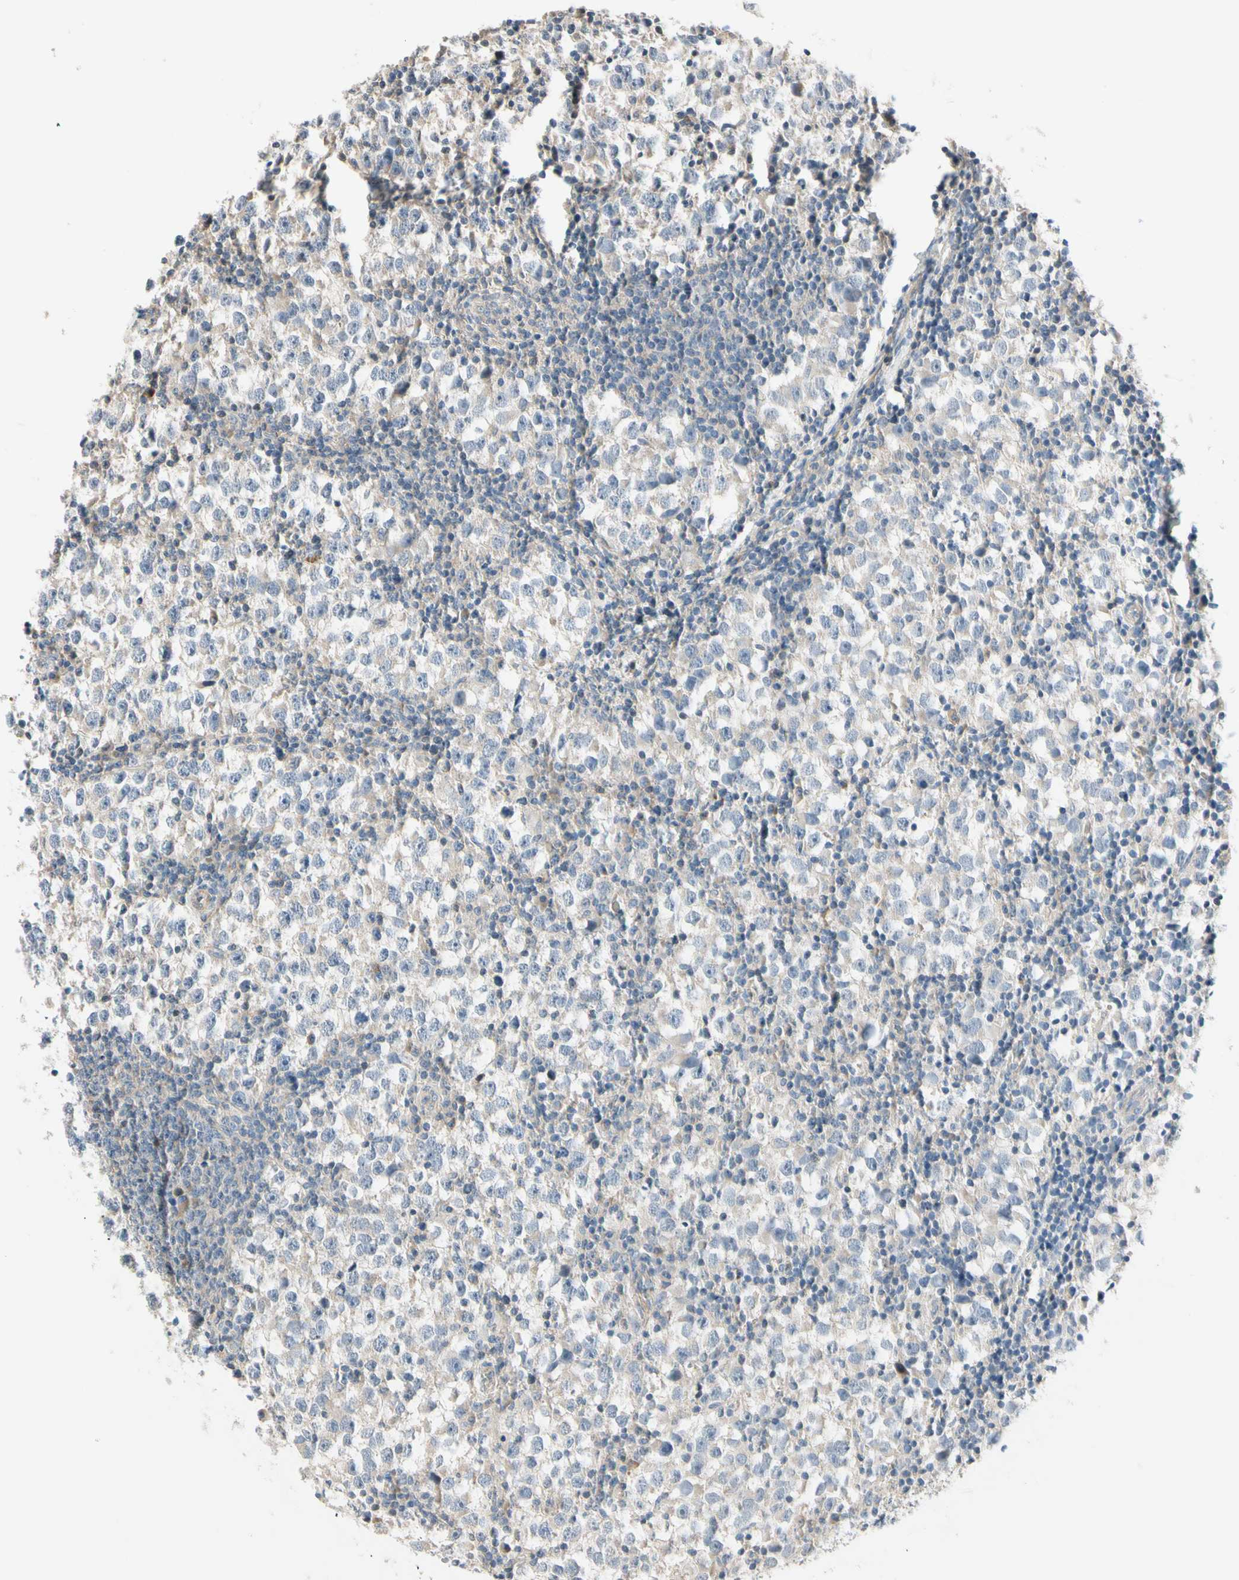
{"staining": {"intensity": "weak", "quantity": "<25%", "location": "cytoplasmic/membranous"}, "tissue": "testis cancer", "cell_type": "Tumor cells", "image_type": "cancer", "snomed": [{"axis": "morphology", "description": "Seminoma, NOS"}, {"axis": "topography", "description": "Testis"}], "caption": "The IHC histopathology image has no significant expression in tumor cells of testis seminoma tissue.", "gene": "GPR153", "patient": {"sex": "male", "age": 65}}